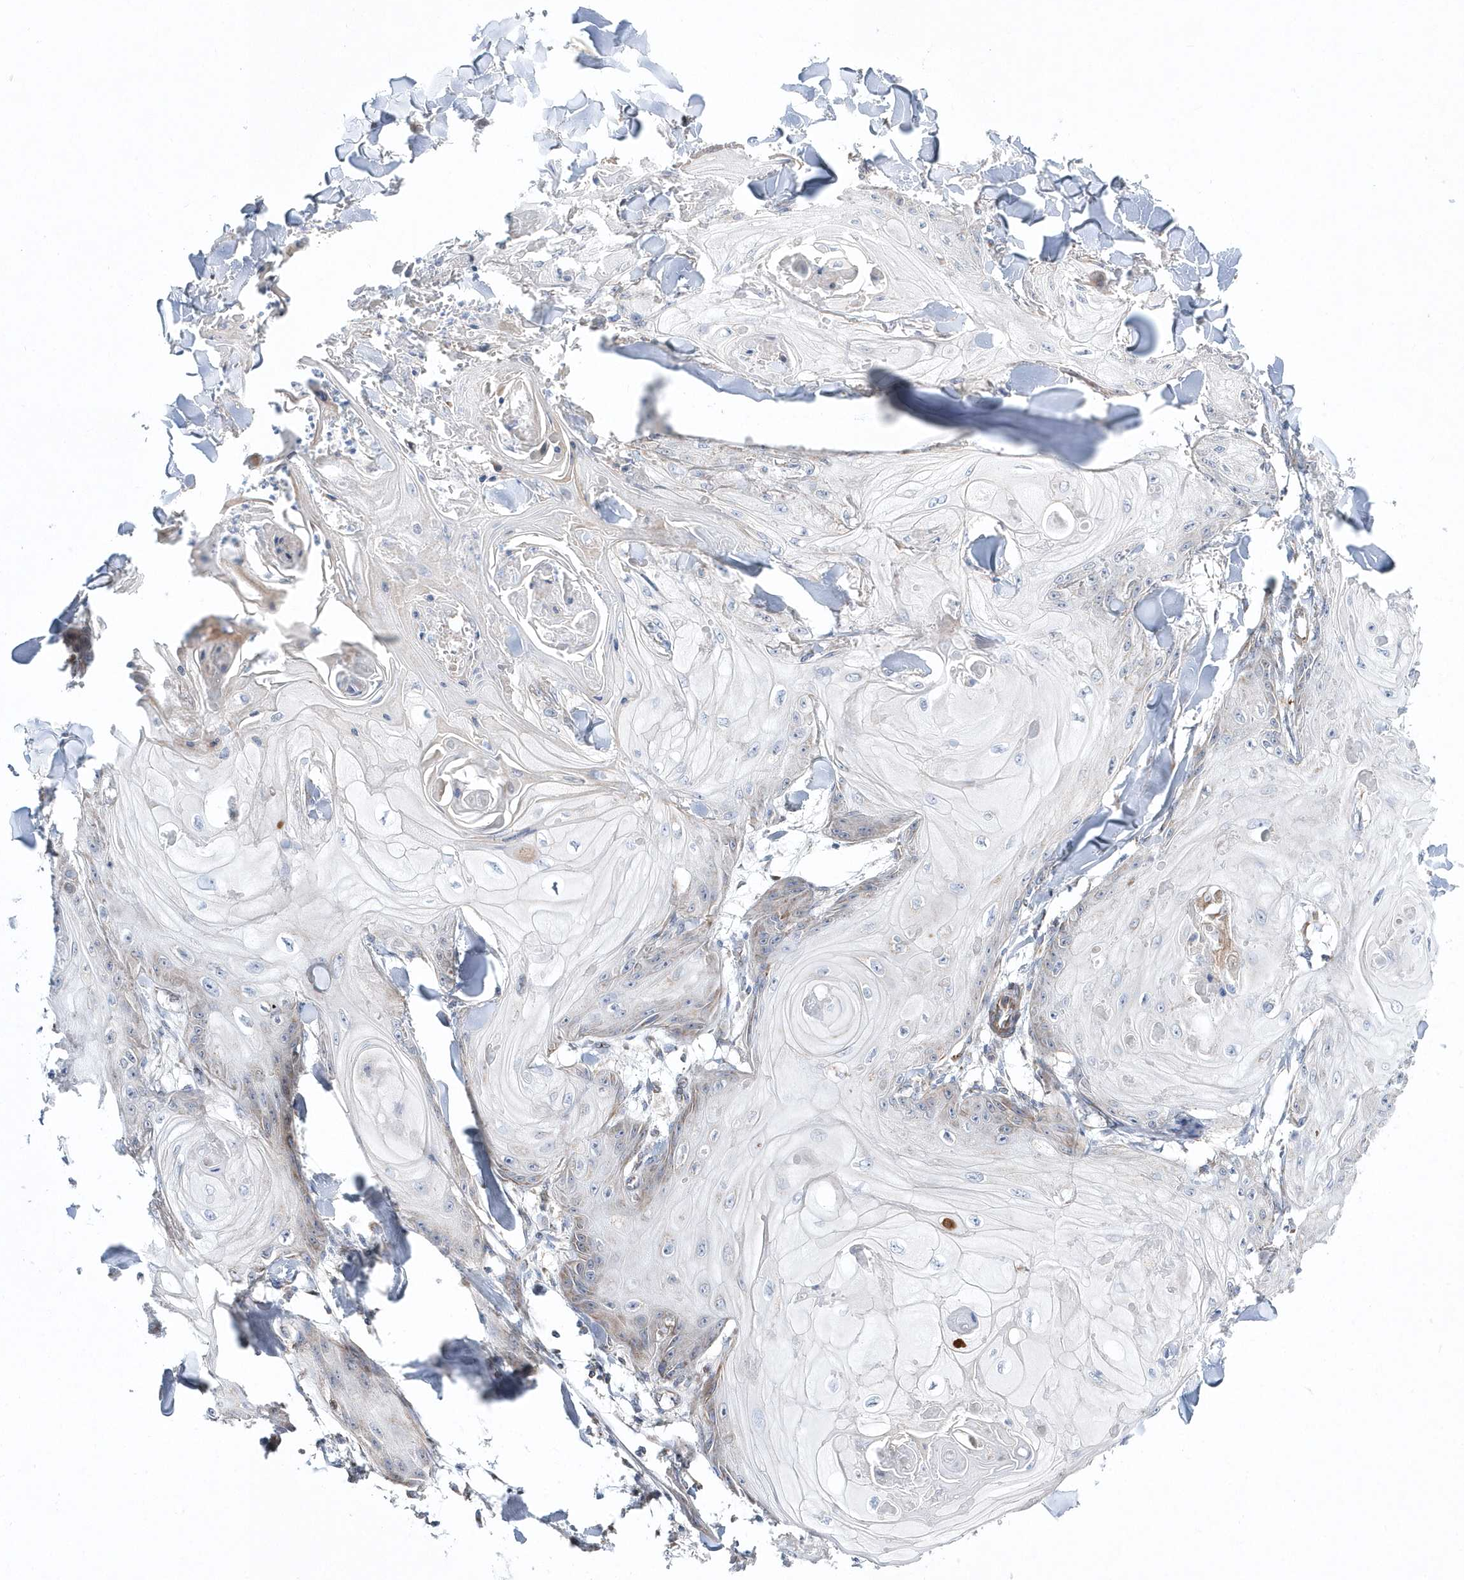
{"staining": {"intensity": "negative", "quantity": "none", "location": "none"}, "tissue": "skin cancer", "cell_type": "Tumor cells", "image_type": "cancer", "snomed": [{"axis": "morphology", "description": "Squamous cell carcinoma, NOS"}, {"axis": "topography", "description": "Skin"}], "caption": "Micrograph shows no protein positivity in tumor cells of skin cancer tissue.", "gene": "OPA1", "patient": {"sex": "male", "age": 74}}